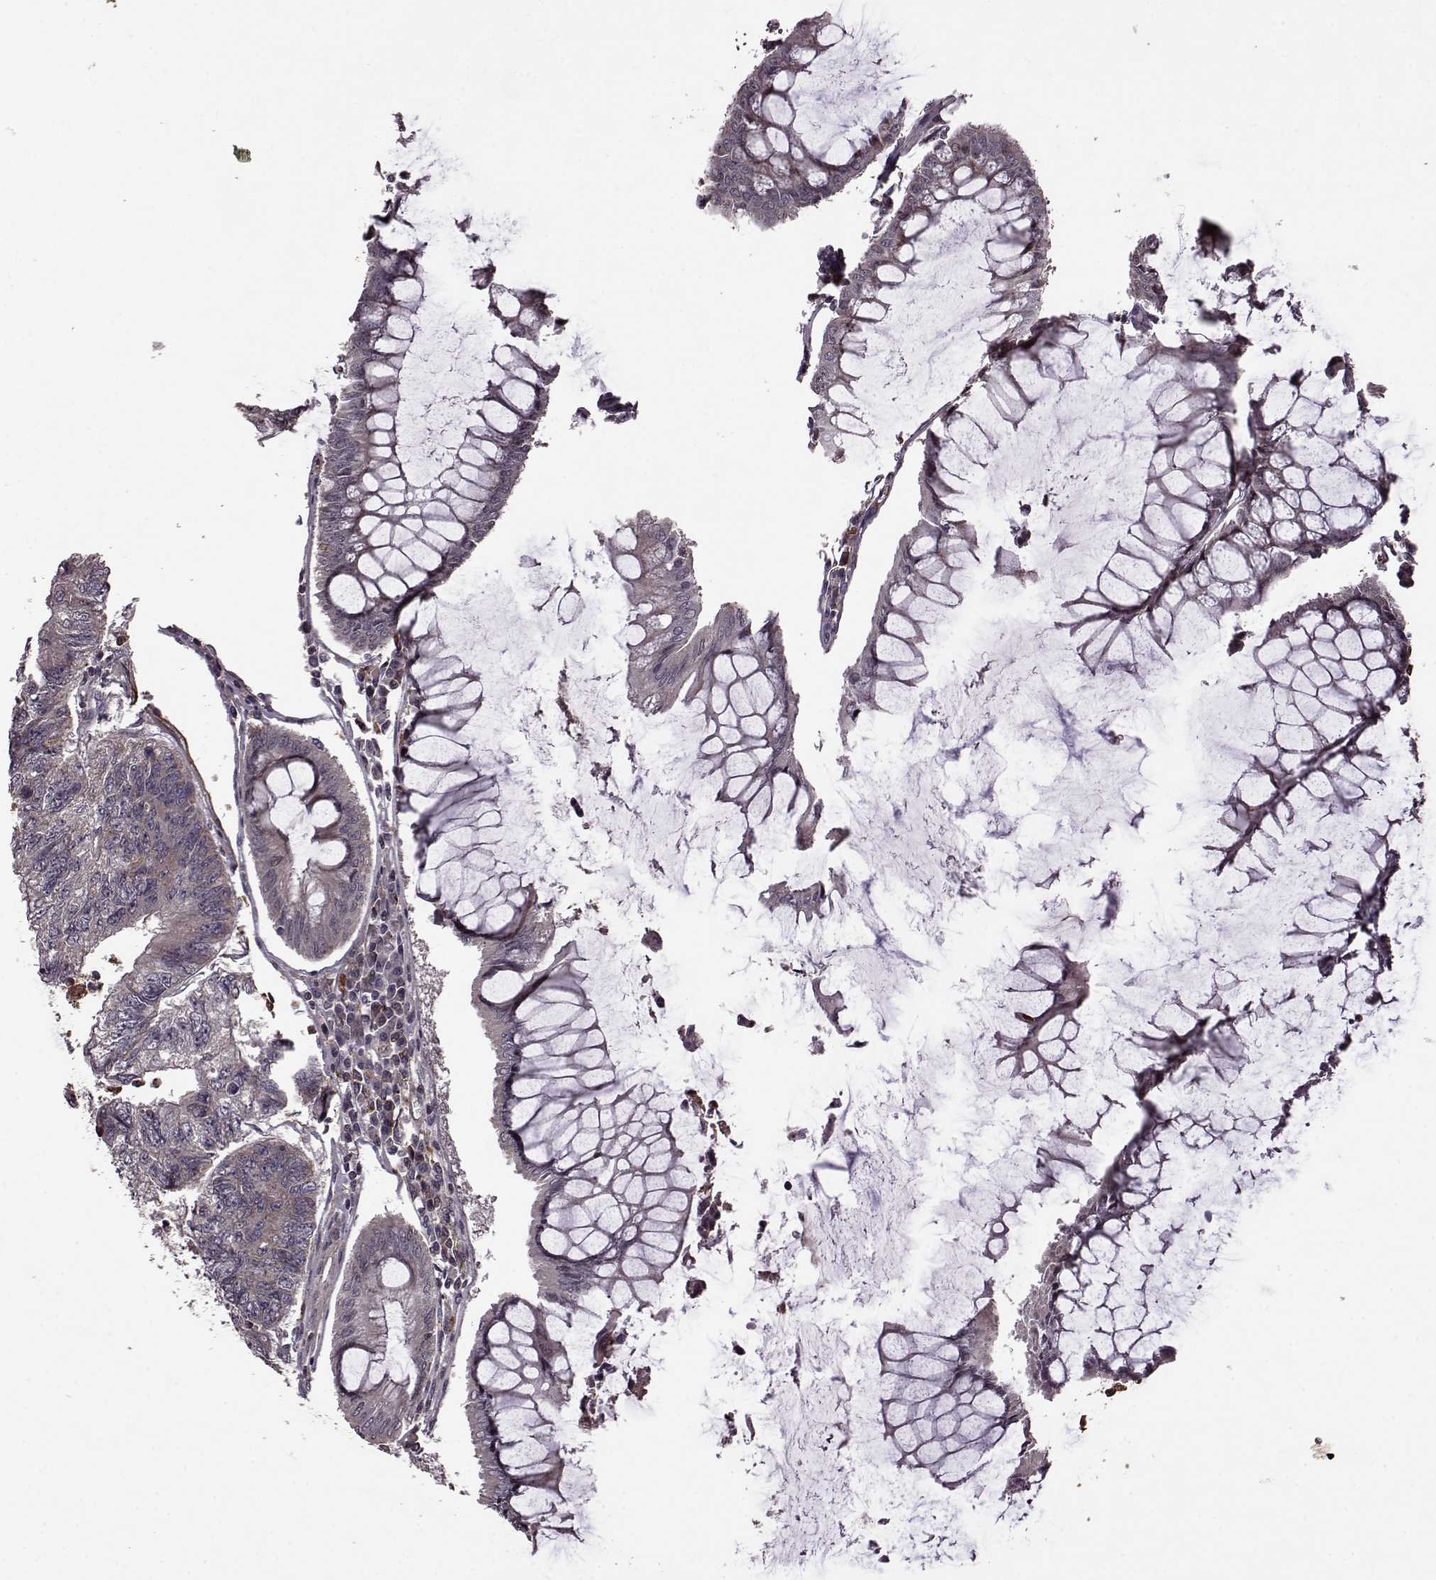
{"staining": {"intensity": "weak", "quantity": "<25%", "location": "cytoplasmic/membranous"}, "tissue": "colorectal cancer", "cell_type": "Tumor cells", "image_type": "cancer", "snomed": [{"axis": "morphology", "description": "Adenocarcinoma, NOS"}, {"axis": "topography", "description": "Colon"}], "caption": "High power microscopy micrograph of an IHC image of colorectal adenocarcinoma, revealing no significant staining in tumor cells.", "gene": "TRMU", "patient": {"sex": "female", "age": 65}}